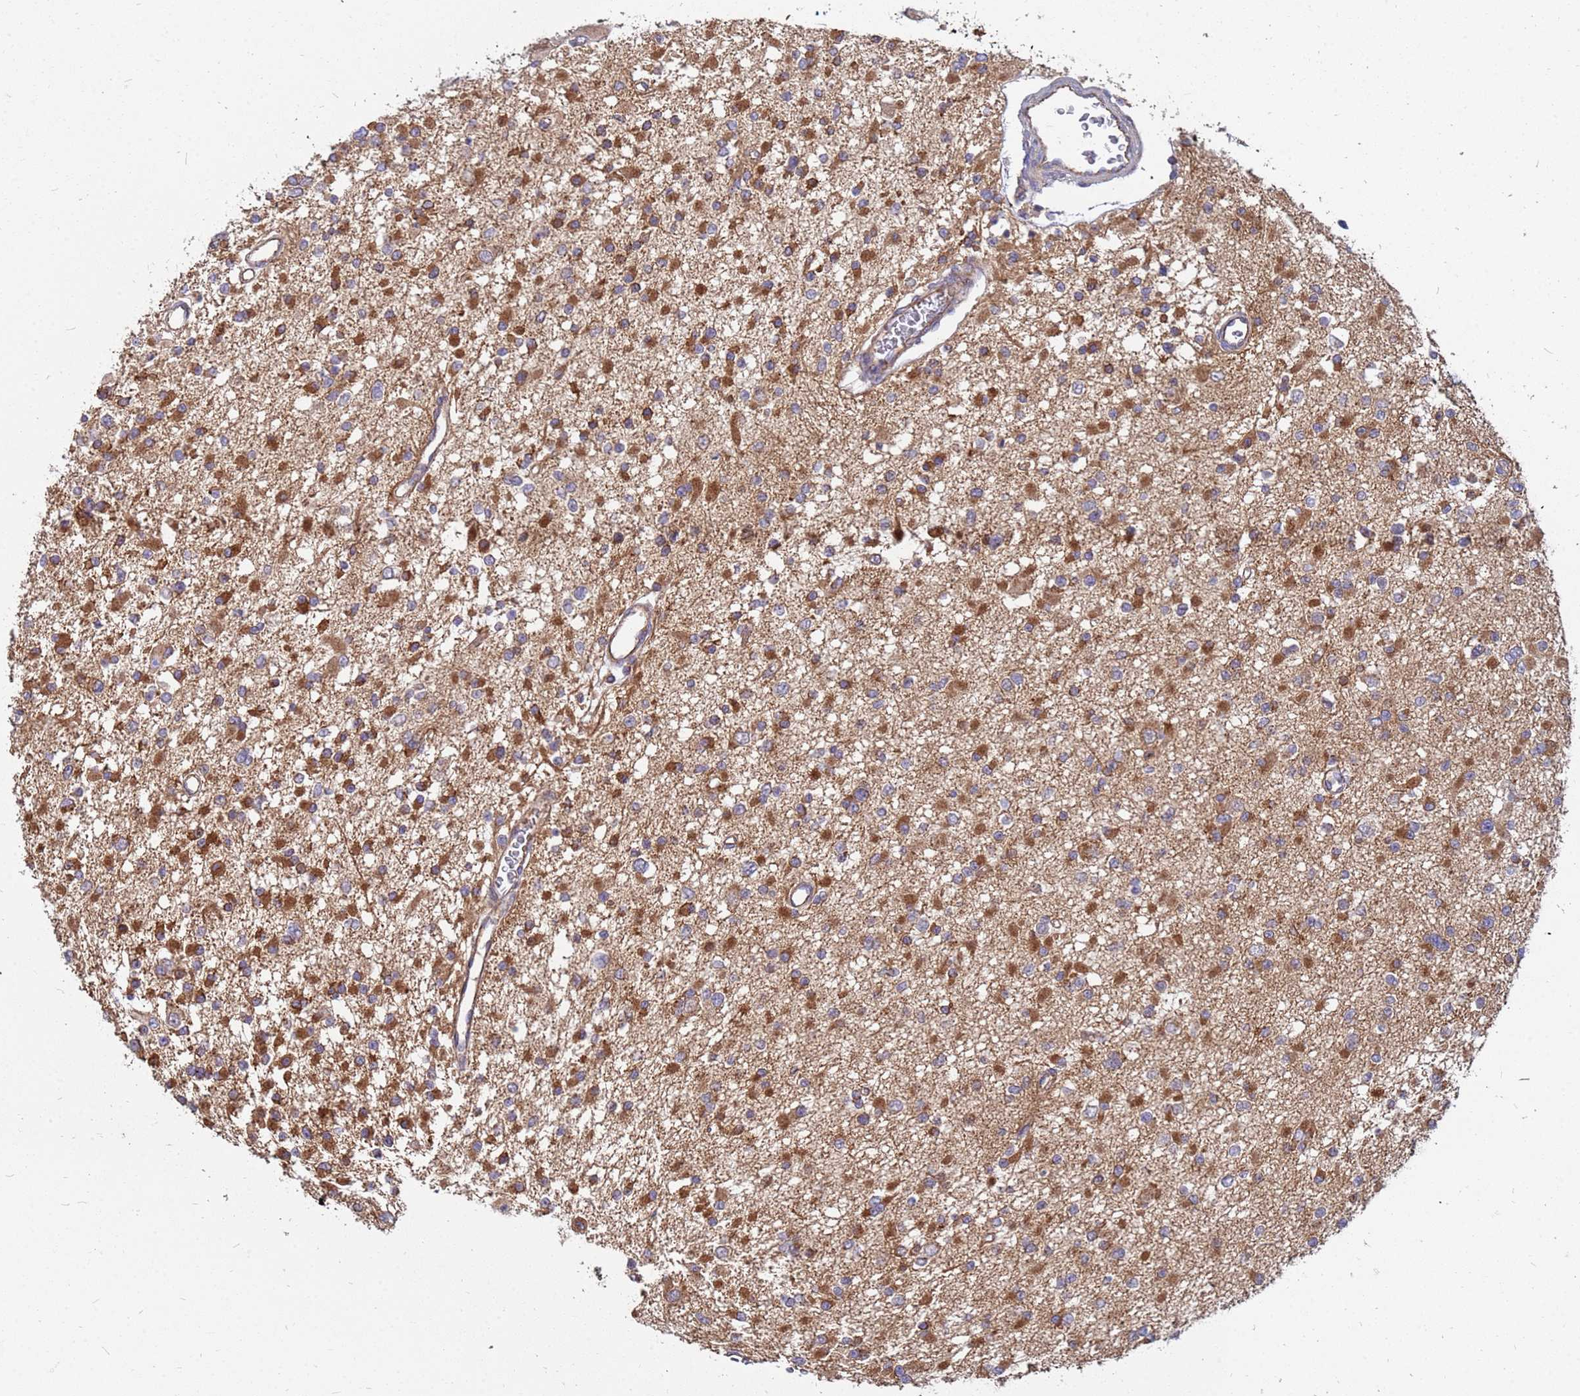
{"staining": {"intensity": "moderate", "quantity": ">75%", "location": "cytoplasmic/membranous"}, "tissue": "glioma", "cell_type": "Tumor cells", "image_type": "cancer", "snomed": [{"axis": "morphology", "description": "Glioma, malignant, Low grade"}, {"axis": "topography", "description": "Brain"}], "caption": "Immunohistochemical staining of glioma shows medium levels of moderate cytoplasmic/membranous protein staining in approximately >75% of tumor cells.", "gene": "CDC34", "patient": {"sex": "female", "age": 22}}